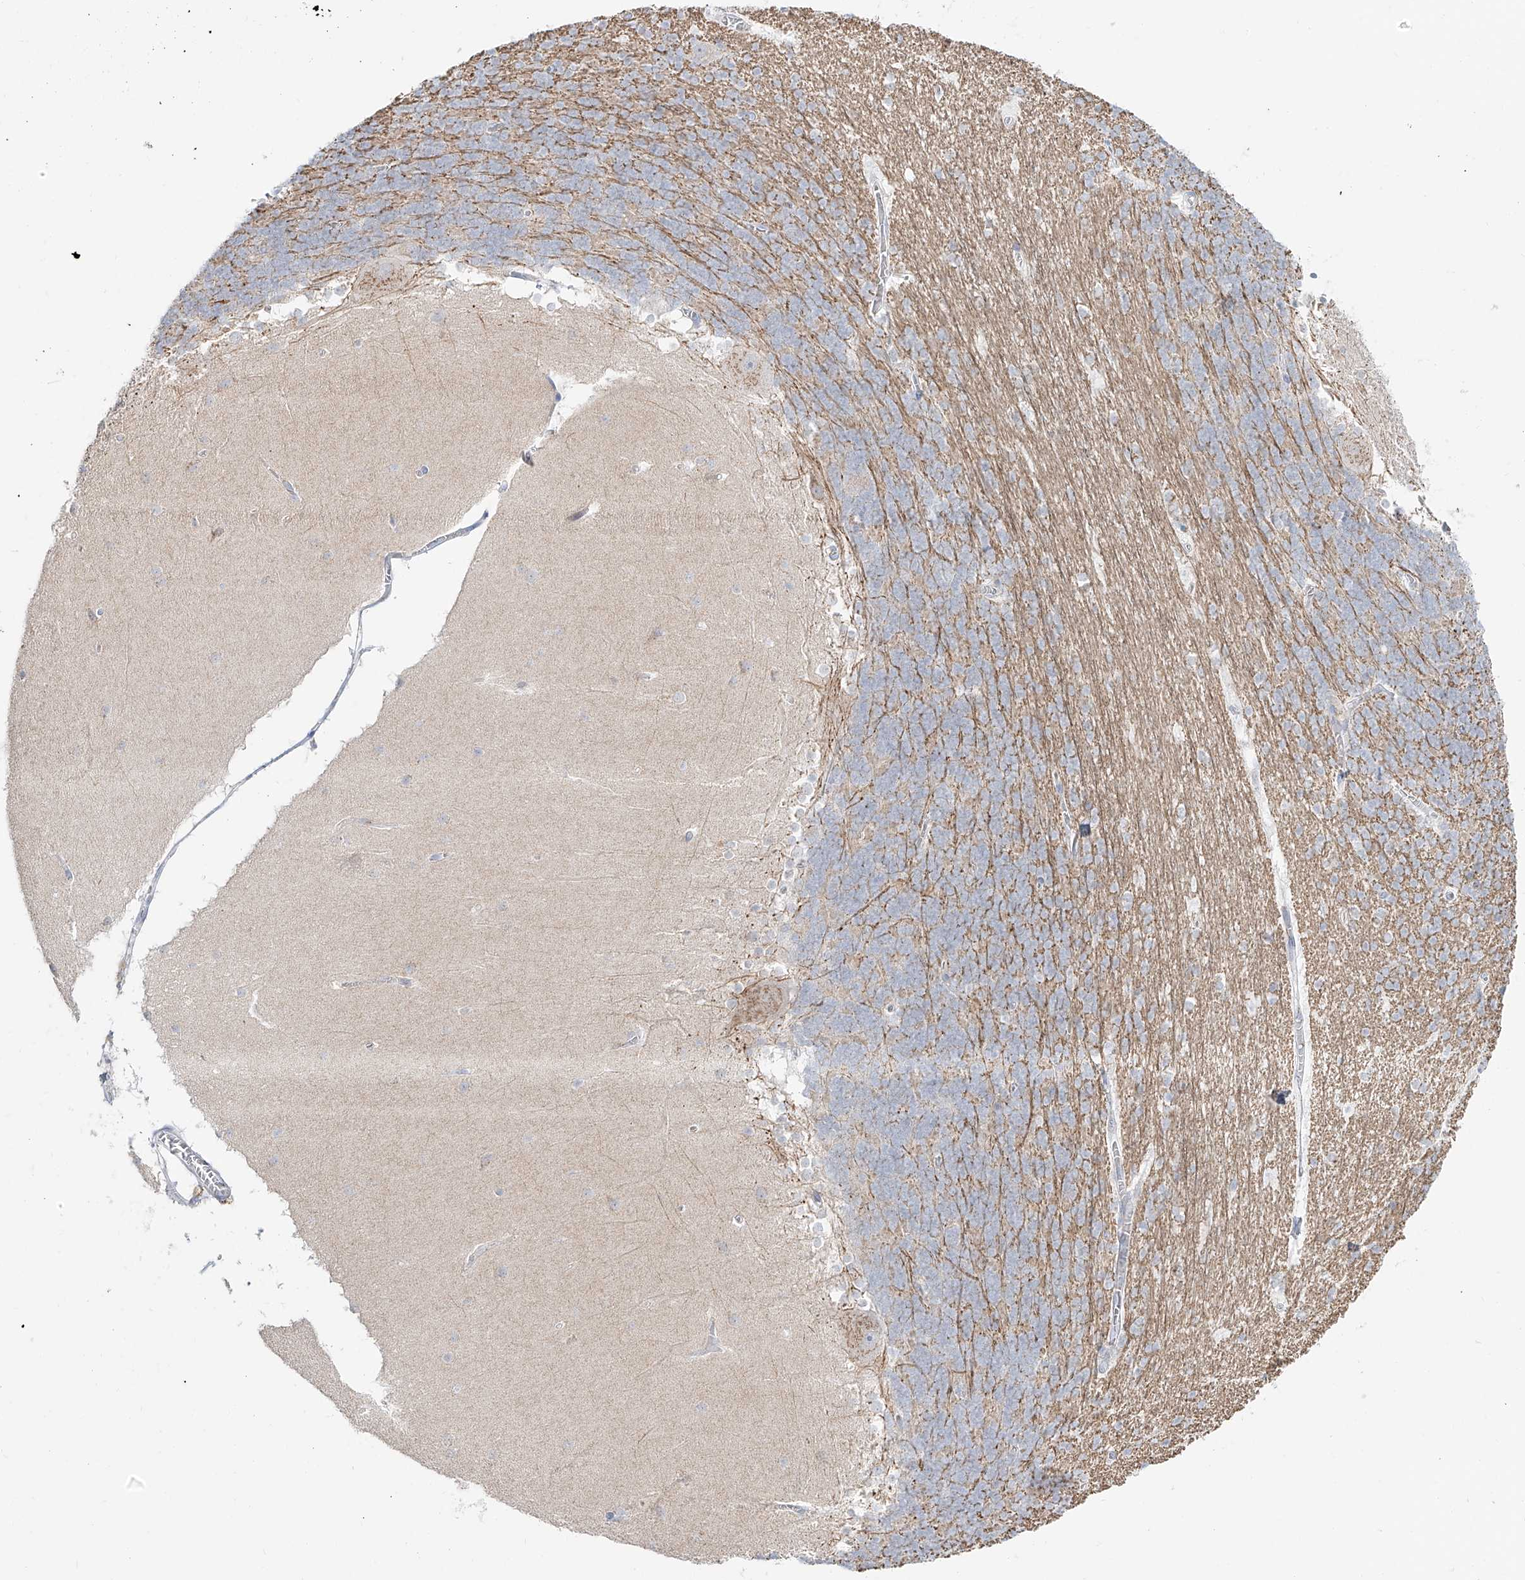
{"staining": {"intensity": "weak", "quantity": "25%-75%", "location": "cytoplasmic/membranous"}, "tissue": "cerebellum", "cell_type": "Cells in granular layer", "image_type": "normal", "snomed": [{"axis": "morphology", "description": "Normal tissue, NOS"}, {"axis": "topography", "description": "Cerebellum"}], "caption": "Immunohistochemical staining of unremarkable cerebellum demonstrates weak cytoplasmic/membranous protein expression in about 25%-75% of cells in granular layer. The staining was performed using DAB (3,3'-diaminobenzidine) to visualize the protein expression in brown, while the nuclei were stained in blue with hematoxylin (Magnification: 20x).", "gene": "BSDC1", "patient": {"sex": "female", "age": 19}}